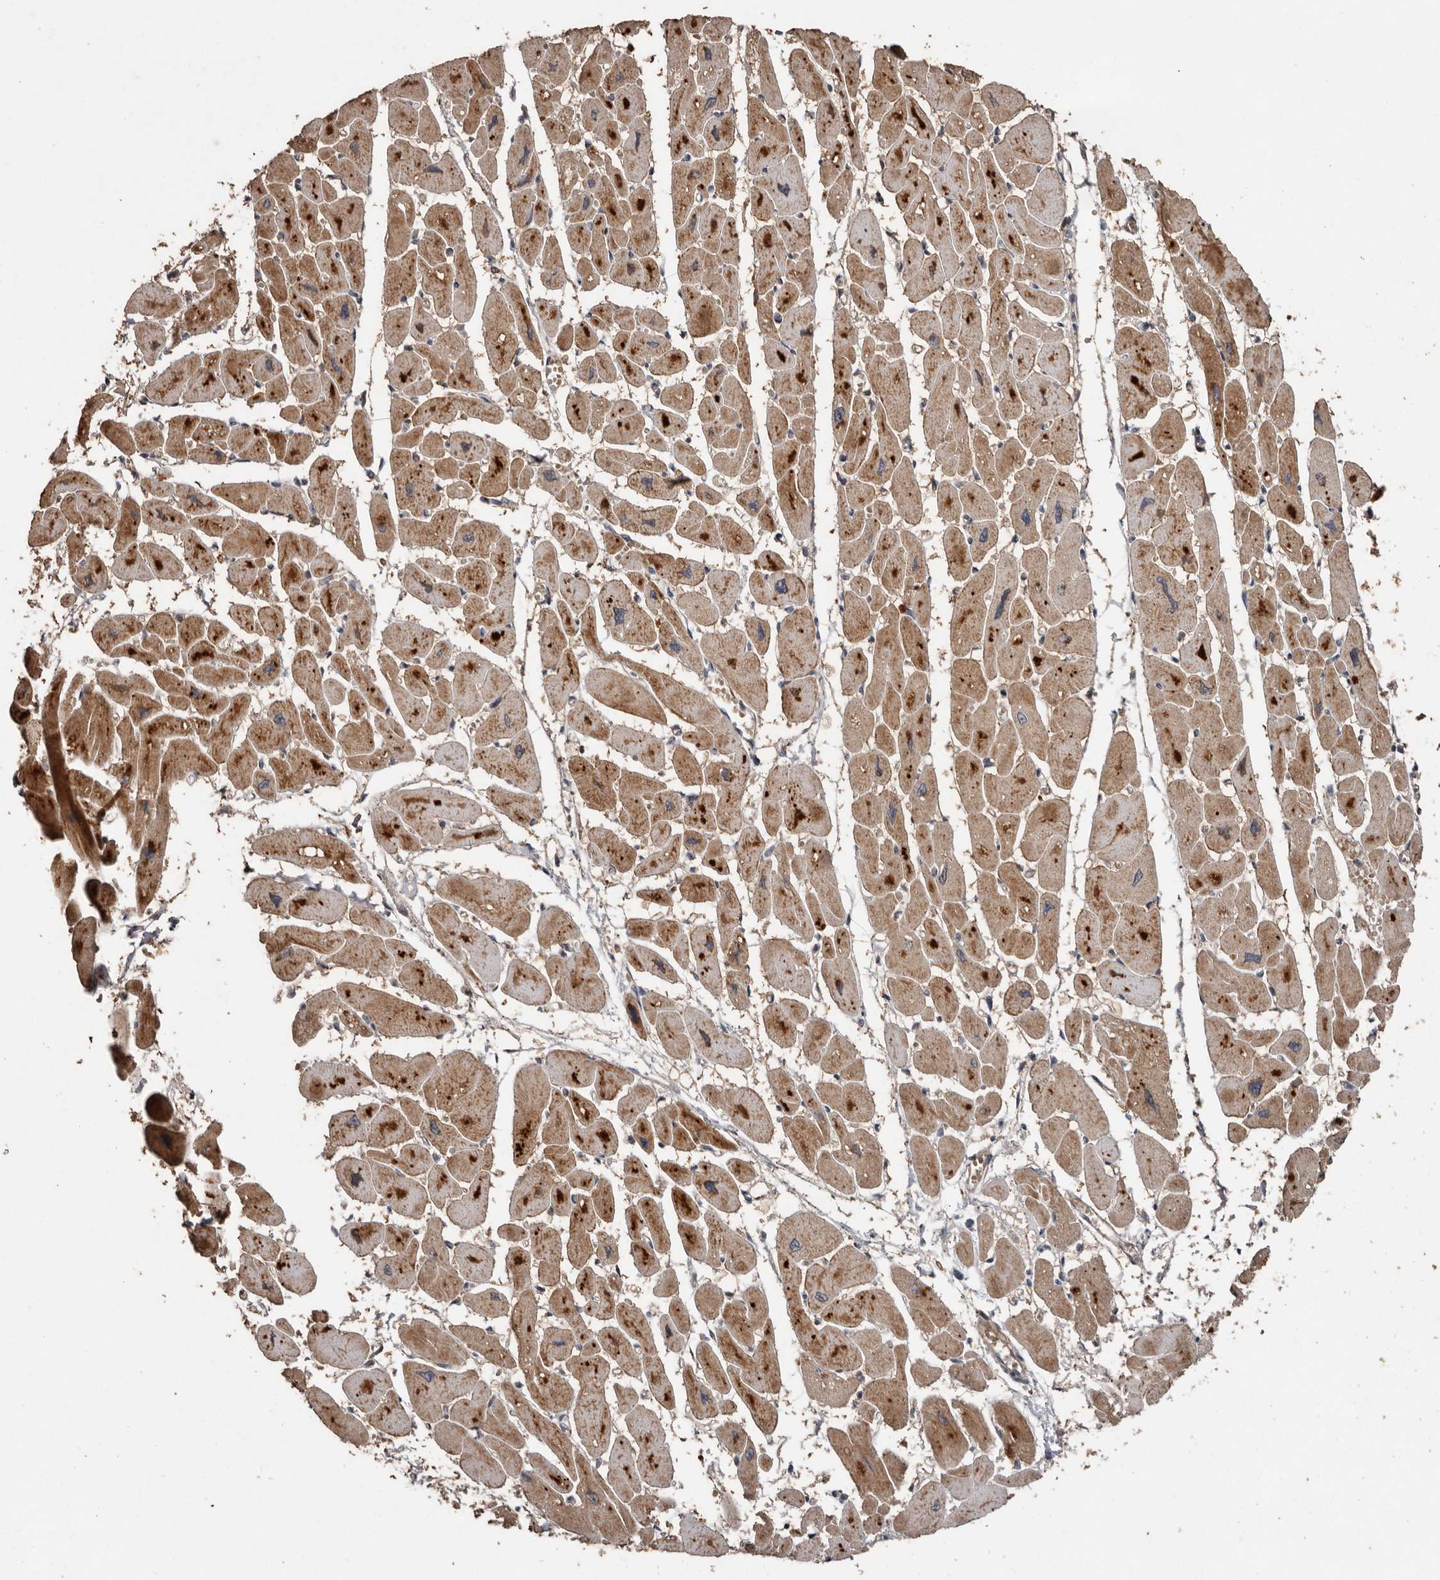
{"staining": {"intensity": "moderate", "quantity": ">75%", "location": "cytoplasmic/membranous"}, "tissue": "heart muscle", "cell_type": "Cardiomyocytes", "image_type": "normal", "snomed": [{"axis": "morphology", "description": "Normal tissue, NOS"}, {"axis": "topography", "description": "Heart"}], "caption": "Immunohistochemical staining of normal human heart muscle displays medium levels of moderate cytoplasmic/membranous staining in about >75% of cardiomyocytes. Ihc stains the protein of interest in brown and the nuclei are stained blue.", "gene": "RANBP17", "patient": {"sex": "female", "age": 54}}